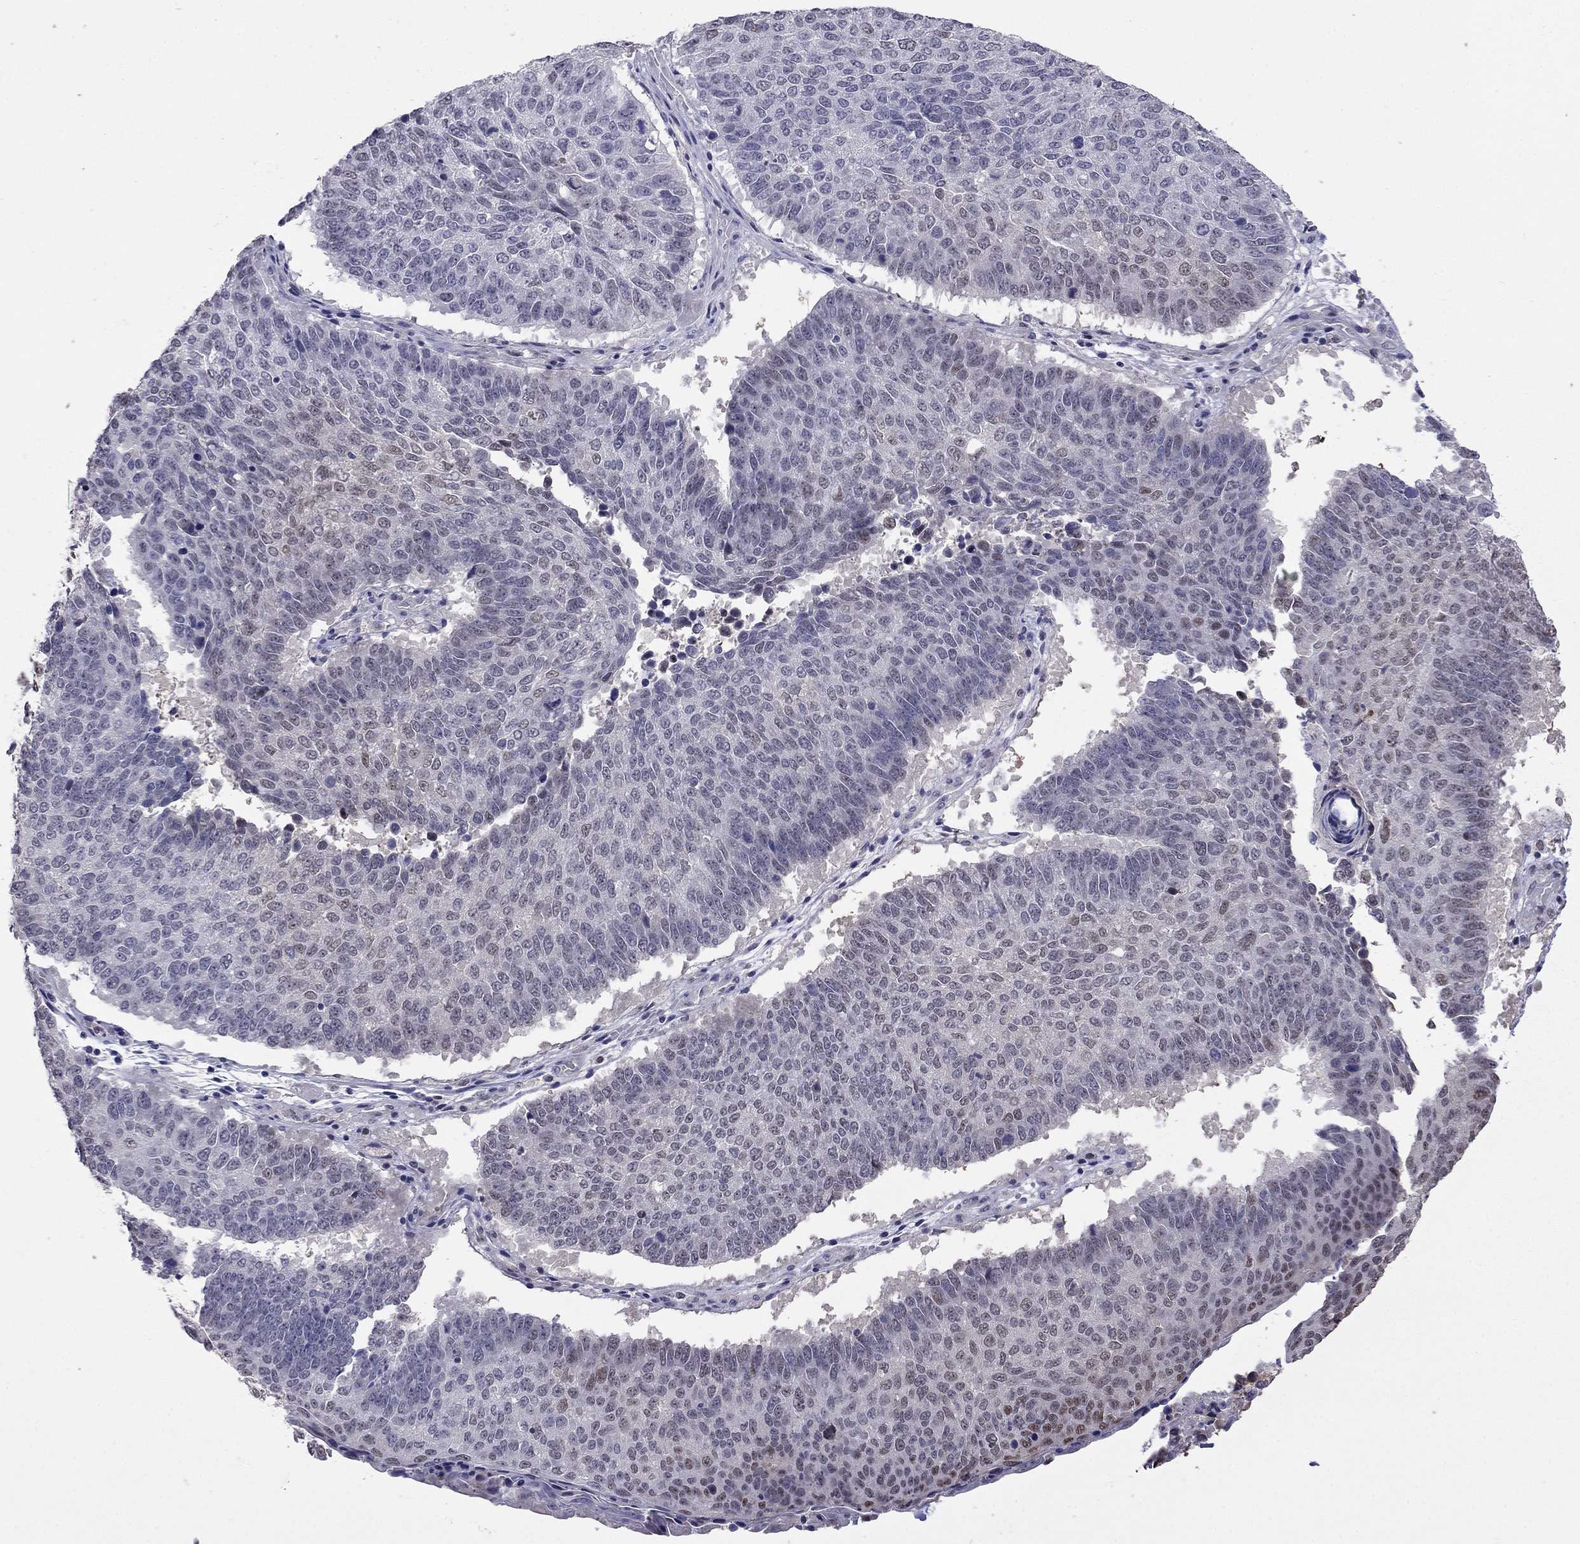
{"staining": {"intensity": "moderate", "quantity": "<25%", "location": "nuclear"}, "tissue": "lung cancer", "cell_type": "Tumor cells", "image_type": "cancer", "snomed": [{"axis": "morphology", "description": "Squamous cell carcinoma, NOS"}, {"axis": "topography", "description": "Lung"}], "caption": "The immunohistochemical stain shows moderate nuclear positivity in tumor cells of lung cancer (squamous cell carcinoma) tissue. (DAB (3,3'-diaminobenzidine) IHC with brightfield microscopy, high magnification).", "gene": "LRRC39", "patient": {"sex": "male", "age": 73}}